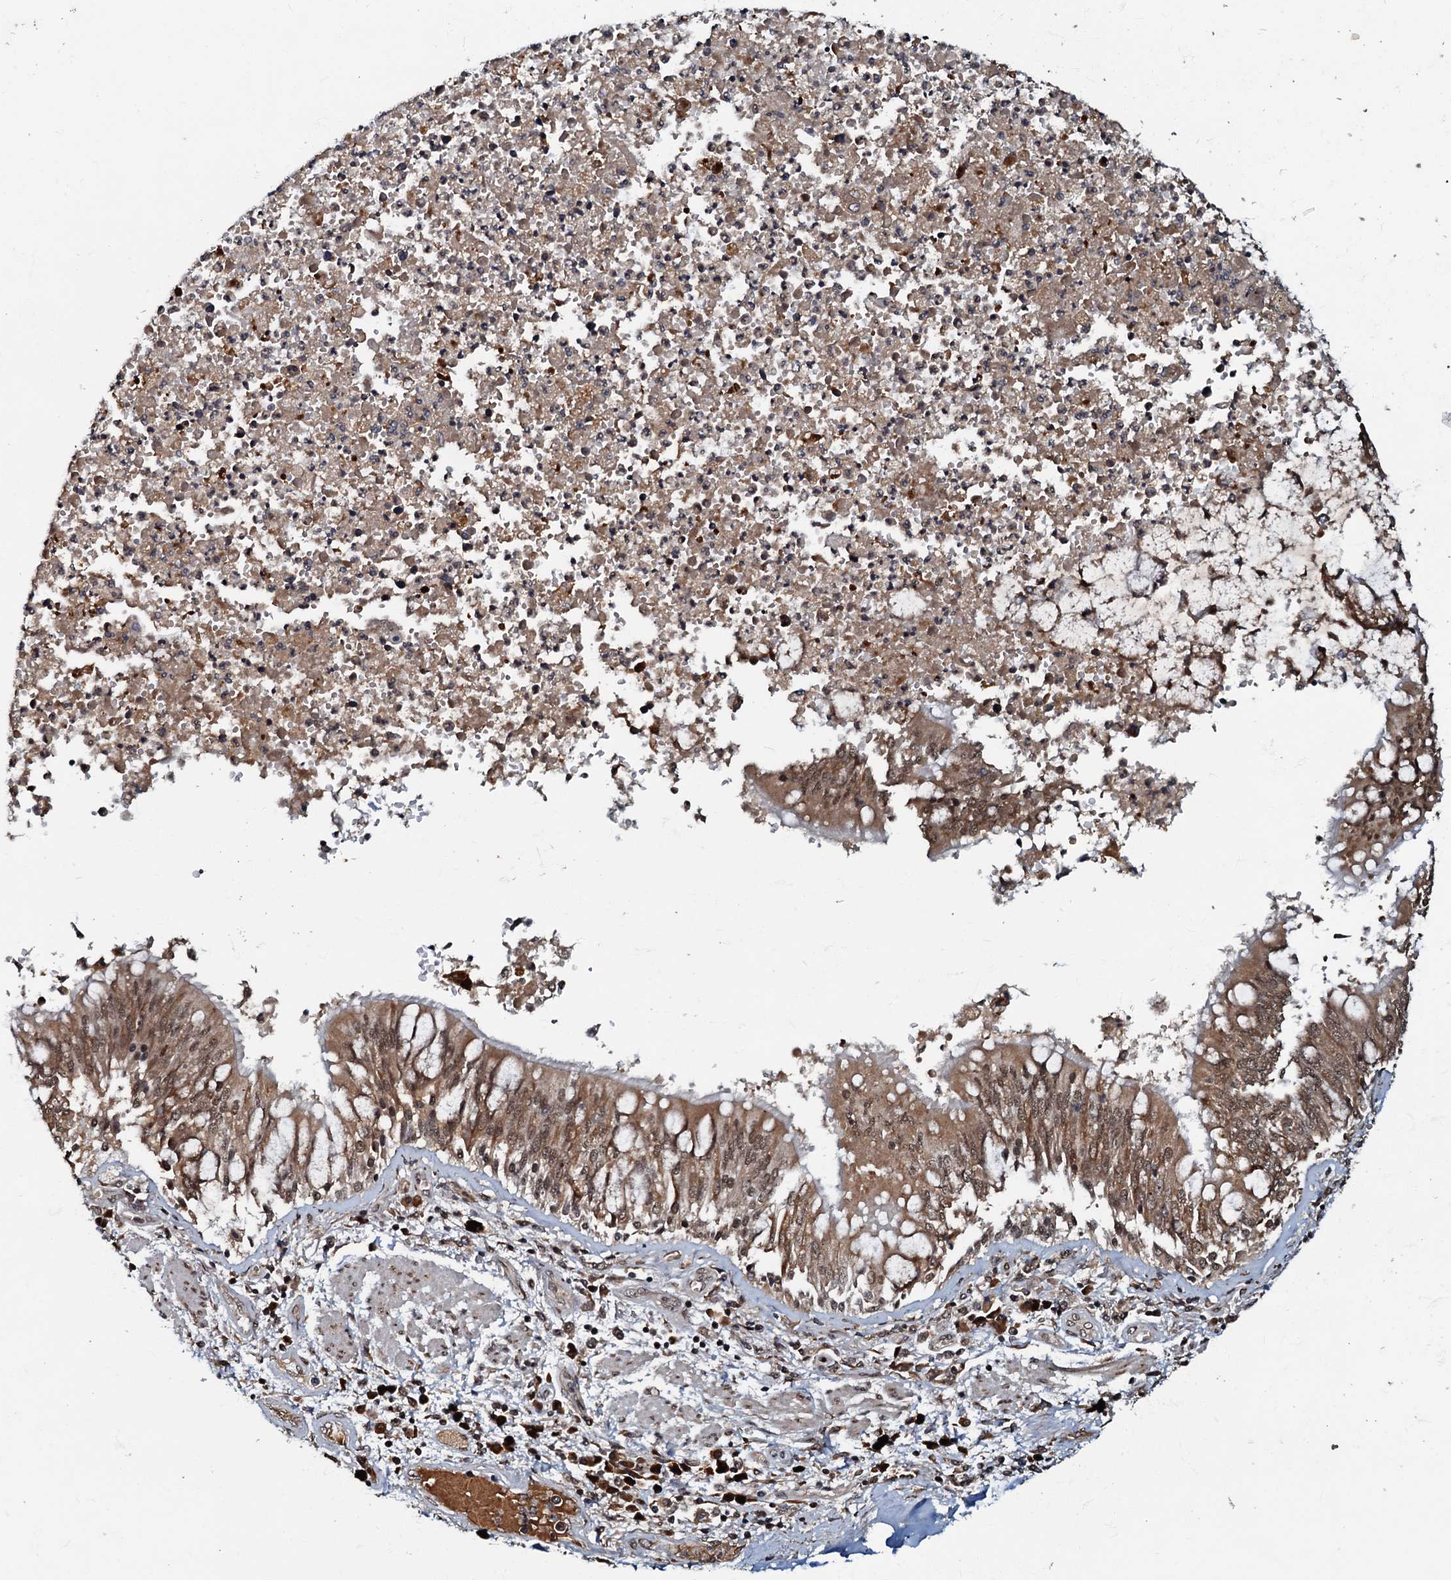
{"staining": {"intensity": "negative", "quantity": "none", "location": "none"}, "tissue": "adipose tissue", "cell_type": "Adipocytes", "image_type": "normal", "snomed": [{"axis": "morphology", "description": "Normal tissue, NOS"}, {"axis": "topography", "description": "Cartilage tissue"}, {"axis": "topography", "description": "Bronchus"}, {"axis": "topography", "description": "Lung"}, {"axis": "topography", "description": "Peripheral nerve tissue"}], "caption": "Adipocytes are negative for brown protein staining in unremarkable adipose tissue. (Stains: DAB IHC with hematoxylin counter stain, Microscopy: brightfield microscopy at high magnification).", "gene": "C18orf32", "patient": {"sex": "female", "age": 49}}